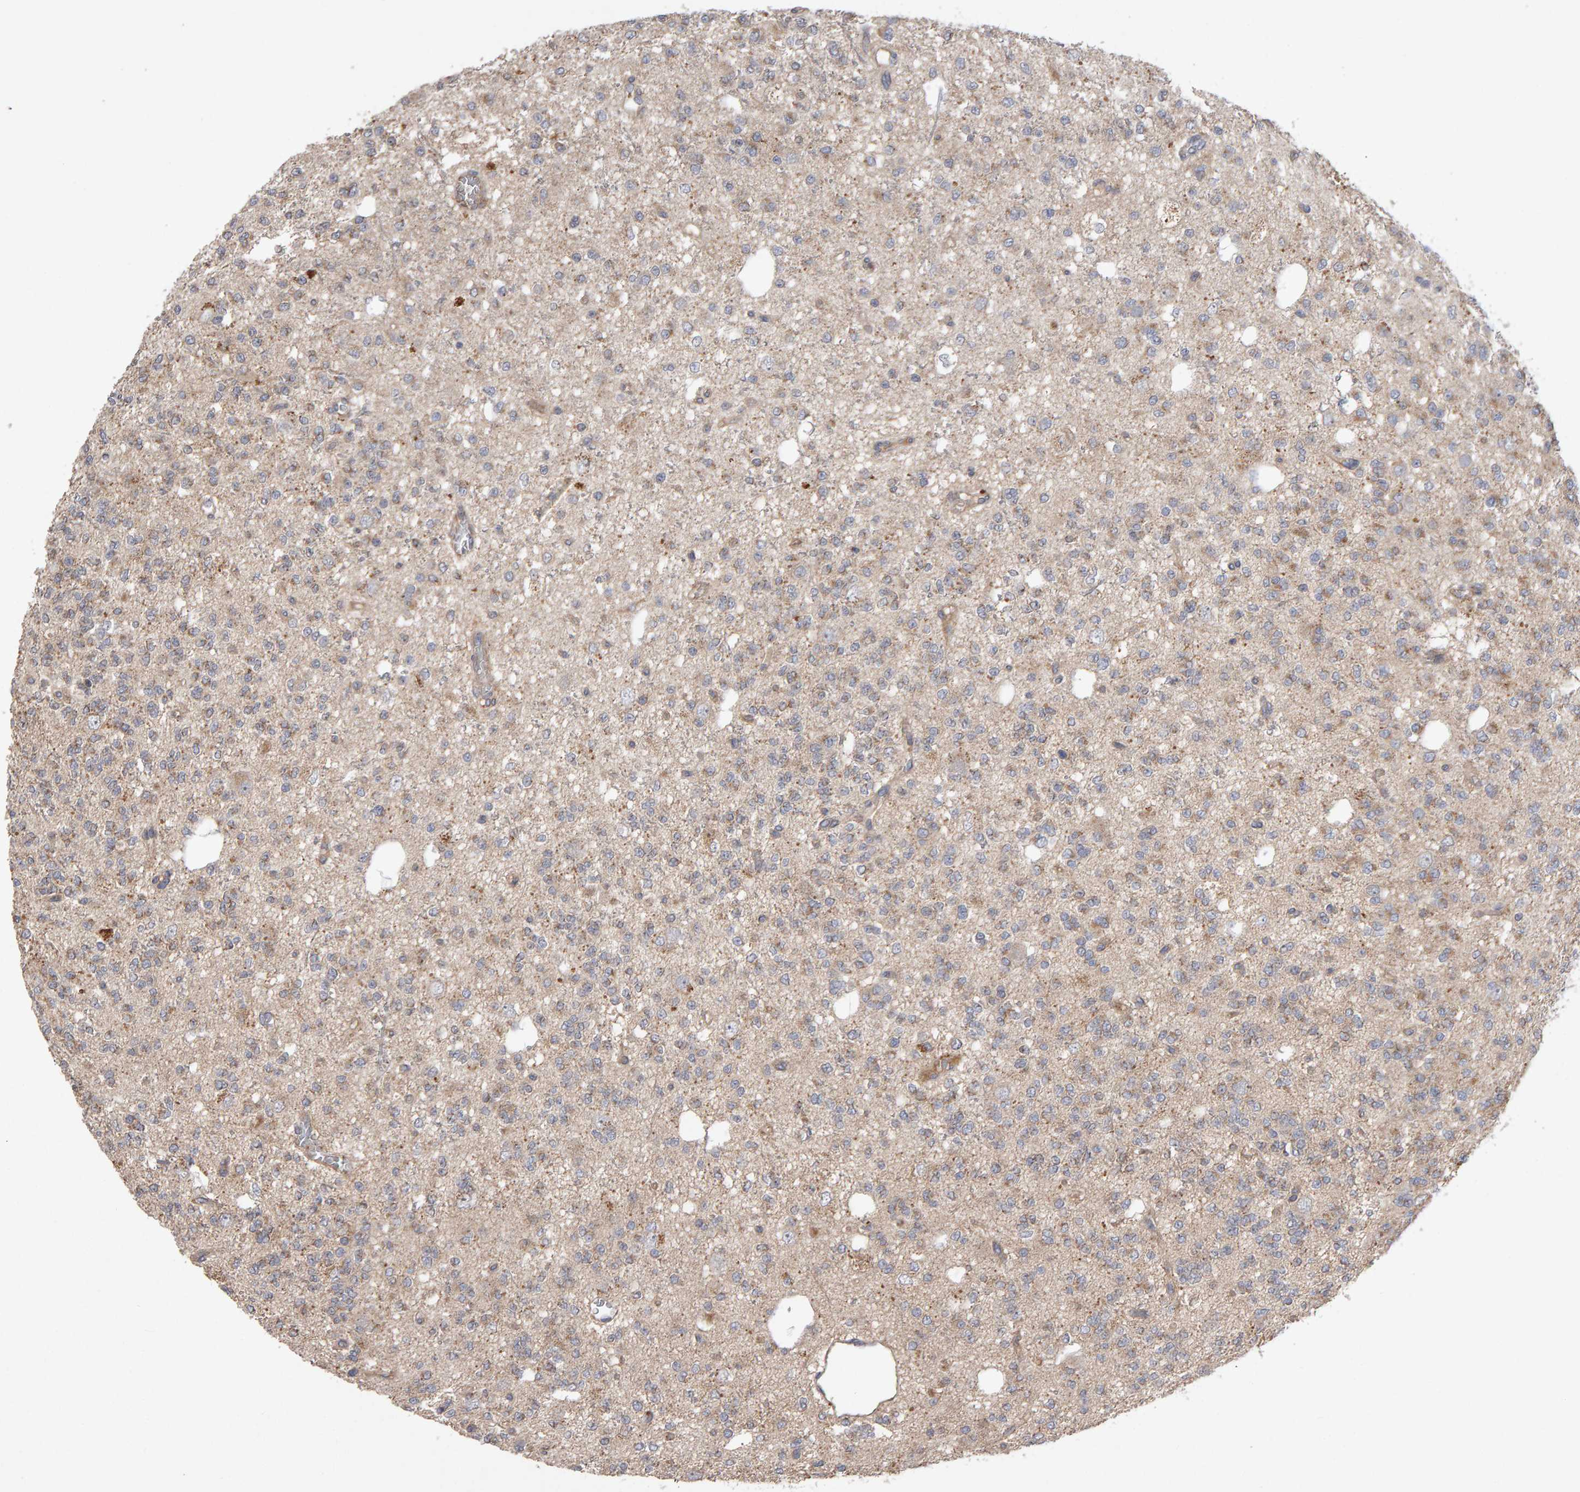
{"staining": {"intensity": "weak", "quantity": "25%-75%", "location": "cytoplasmic/membranous"}, "tissue": "glioma", "cell_type": "Tumor cells", "image_type": "cancer", "snomed": [{"axis": "morphology", "description": "Glioma, malignant, Low grade"}, {"axis": "topography", "description": "Brain"}], "caption": "Glioma stained with a brown dye exhibits weak cytoplasmic/membranous positive positivity in about 25%-75% of tumor cells.", "gene": "PGS1", "patient": {"sex": "male", "age": 38}}